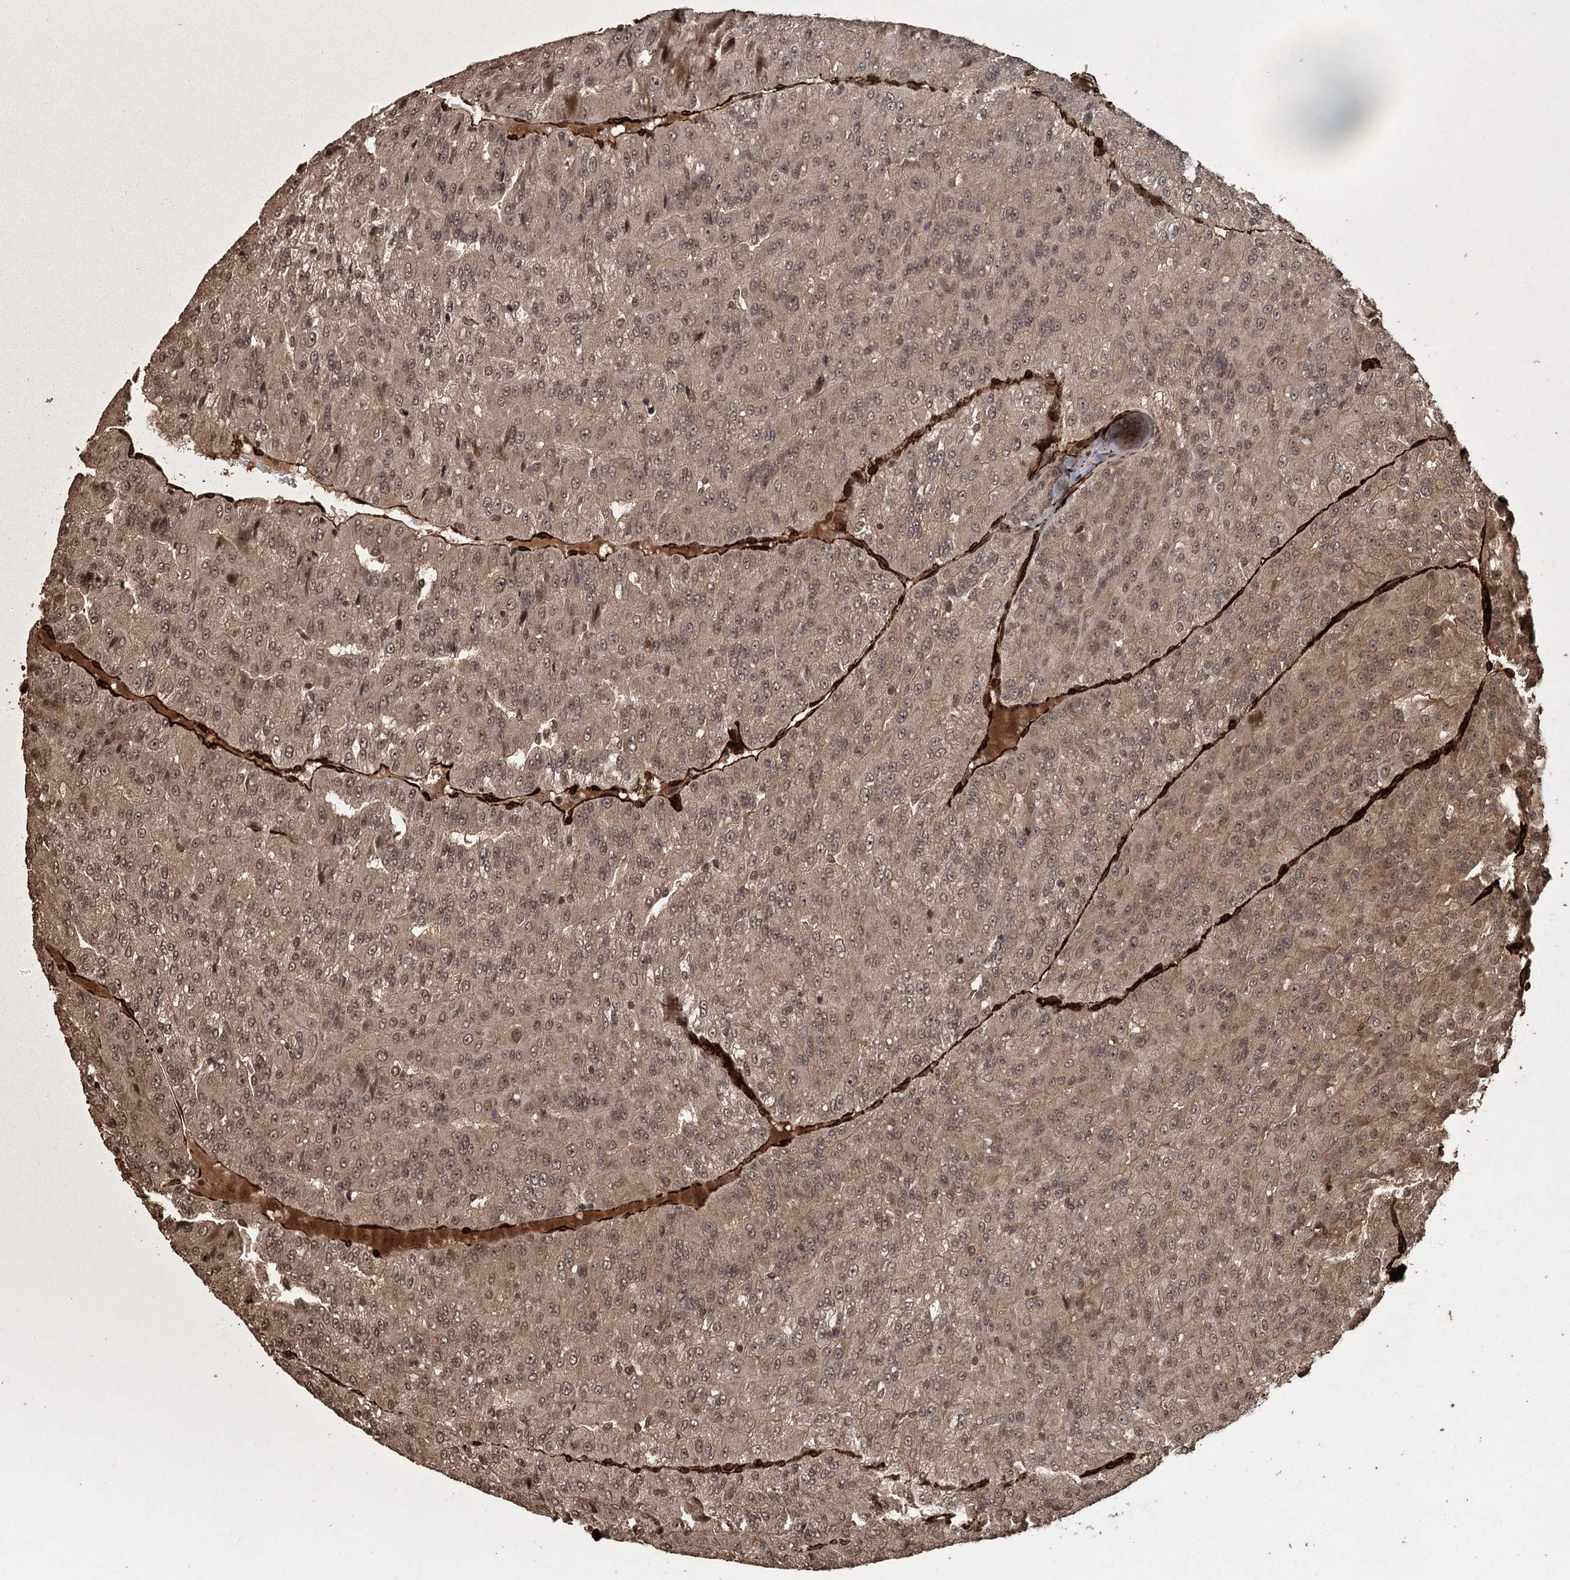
{"staining": {"intensity": "moderate", "quantity": ">75%", "location": "cytoplasmic/membranous,nuclear"}, "tissue": "renal cancer", "cell_type": "Tumor cells", "image_type": "cancer", "snomed": [{"axis": "morphology", "description": "Adenocarcinoma, NOS"}, {"axis": "topography", "description": "Kidney"}], "caption": "Approximately >75% of tumor cells in human renal cancer (adenocarcinoma) exhibit moderate cytoplasmic/membranous and nuclear protein expression as visualized by brown immunohistochemical staining.", "gene": "RPAP3", "patient": {"sex": "female", "age": 63}}